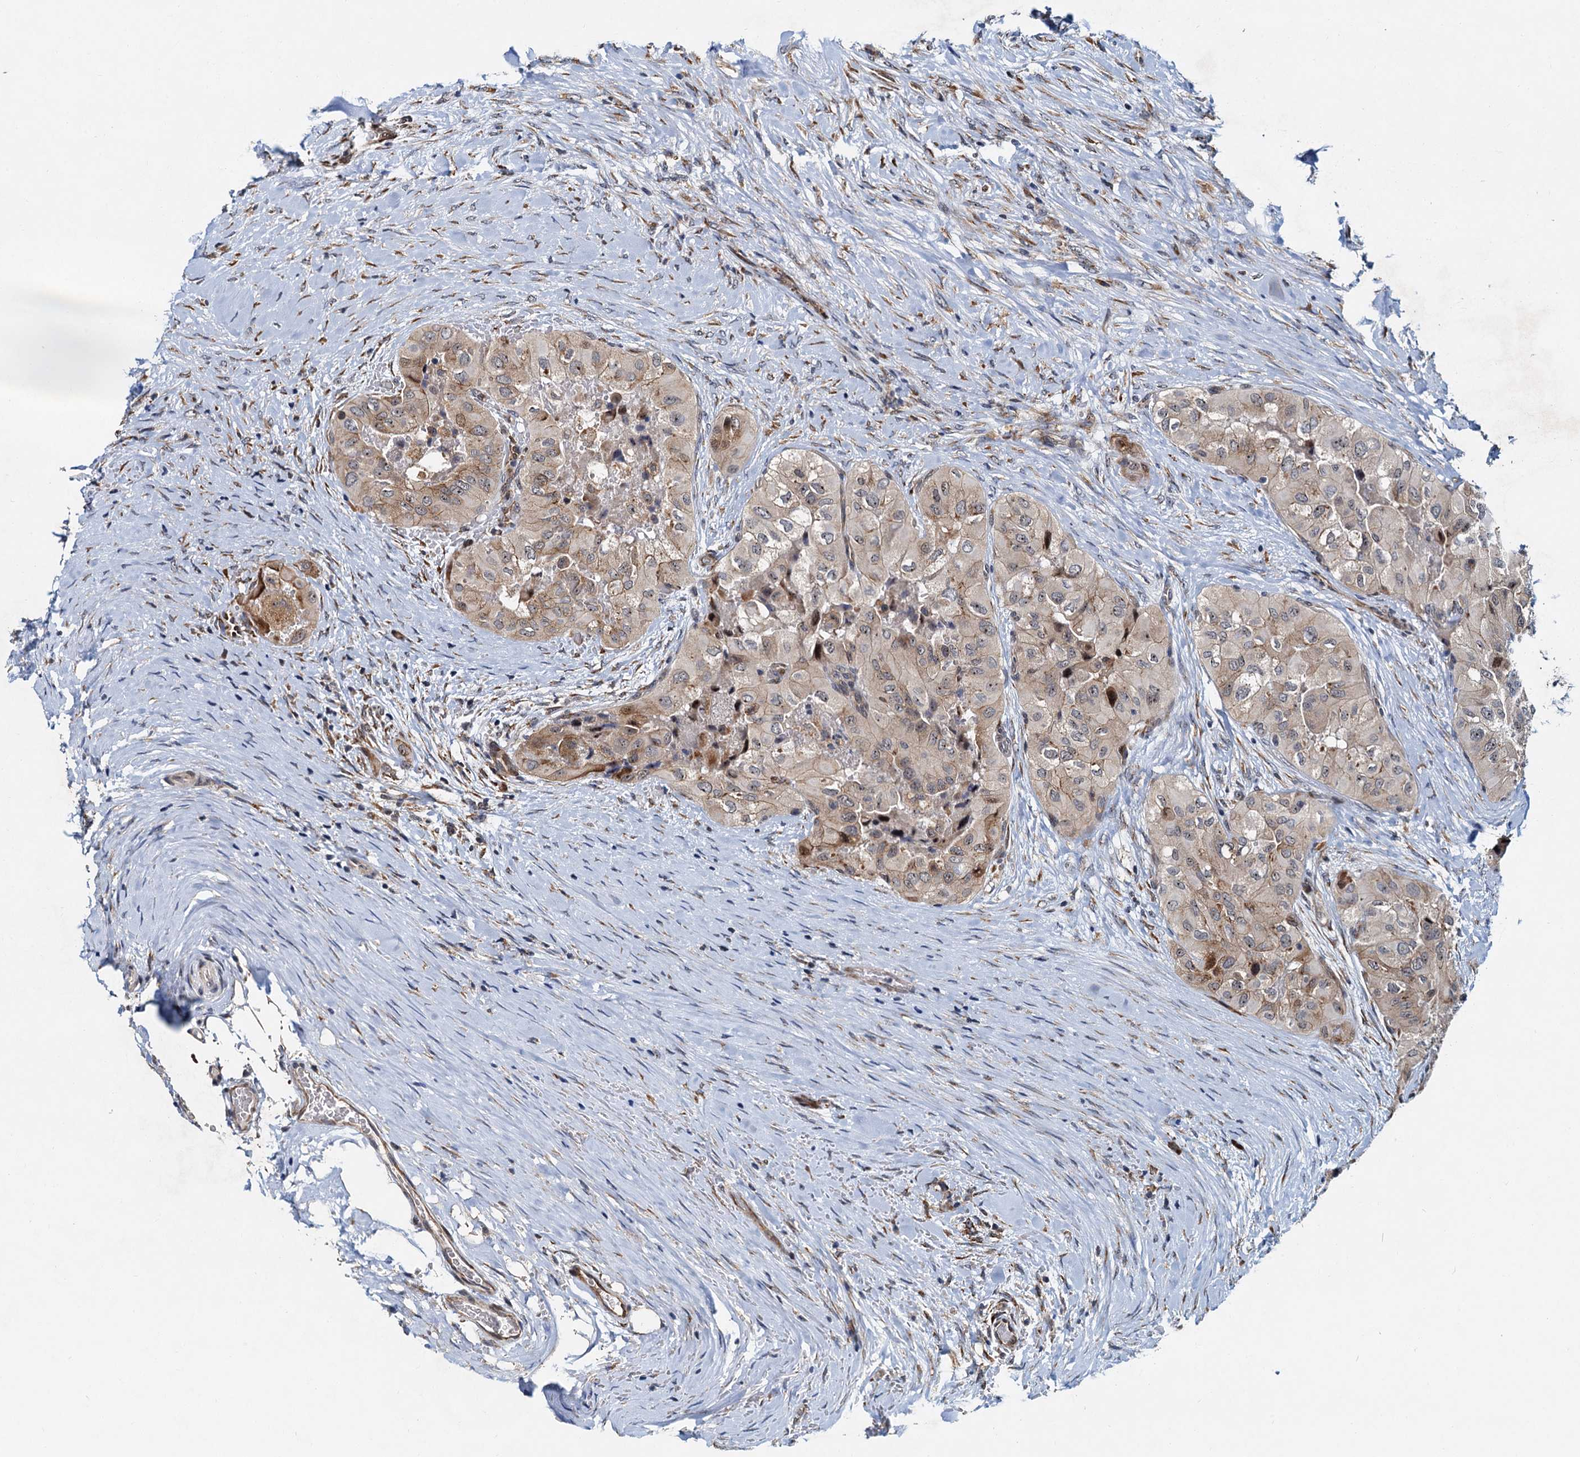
{"staining": {"intensity": "weak", "quantity": "25%-75%", "location": "cytoplasmic/membranous"}, "tissue": "thyroid cancer", "cell_type": "Tumor cells", "image_type": "cancer", "snomed": [{"axis": "morphology", "description": "Papillary adenocarcinoma, NOS"}, {"axis": "topography", "description": "Thyroid gland"}], "caption": "A brown stain shows weak cytoplasmic/membranous expression of a protein in papillary adenocarcinoma (thyroid) tumor cells.", "gene": "DNAJC21", "patient": {"sex": "female", "age": 59}}